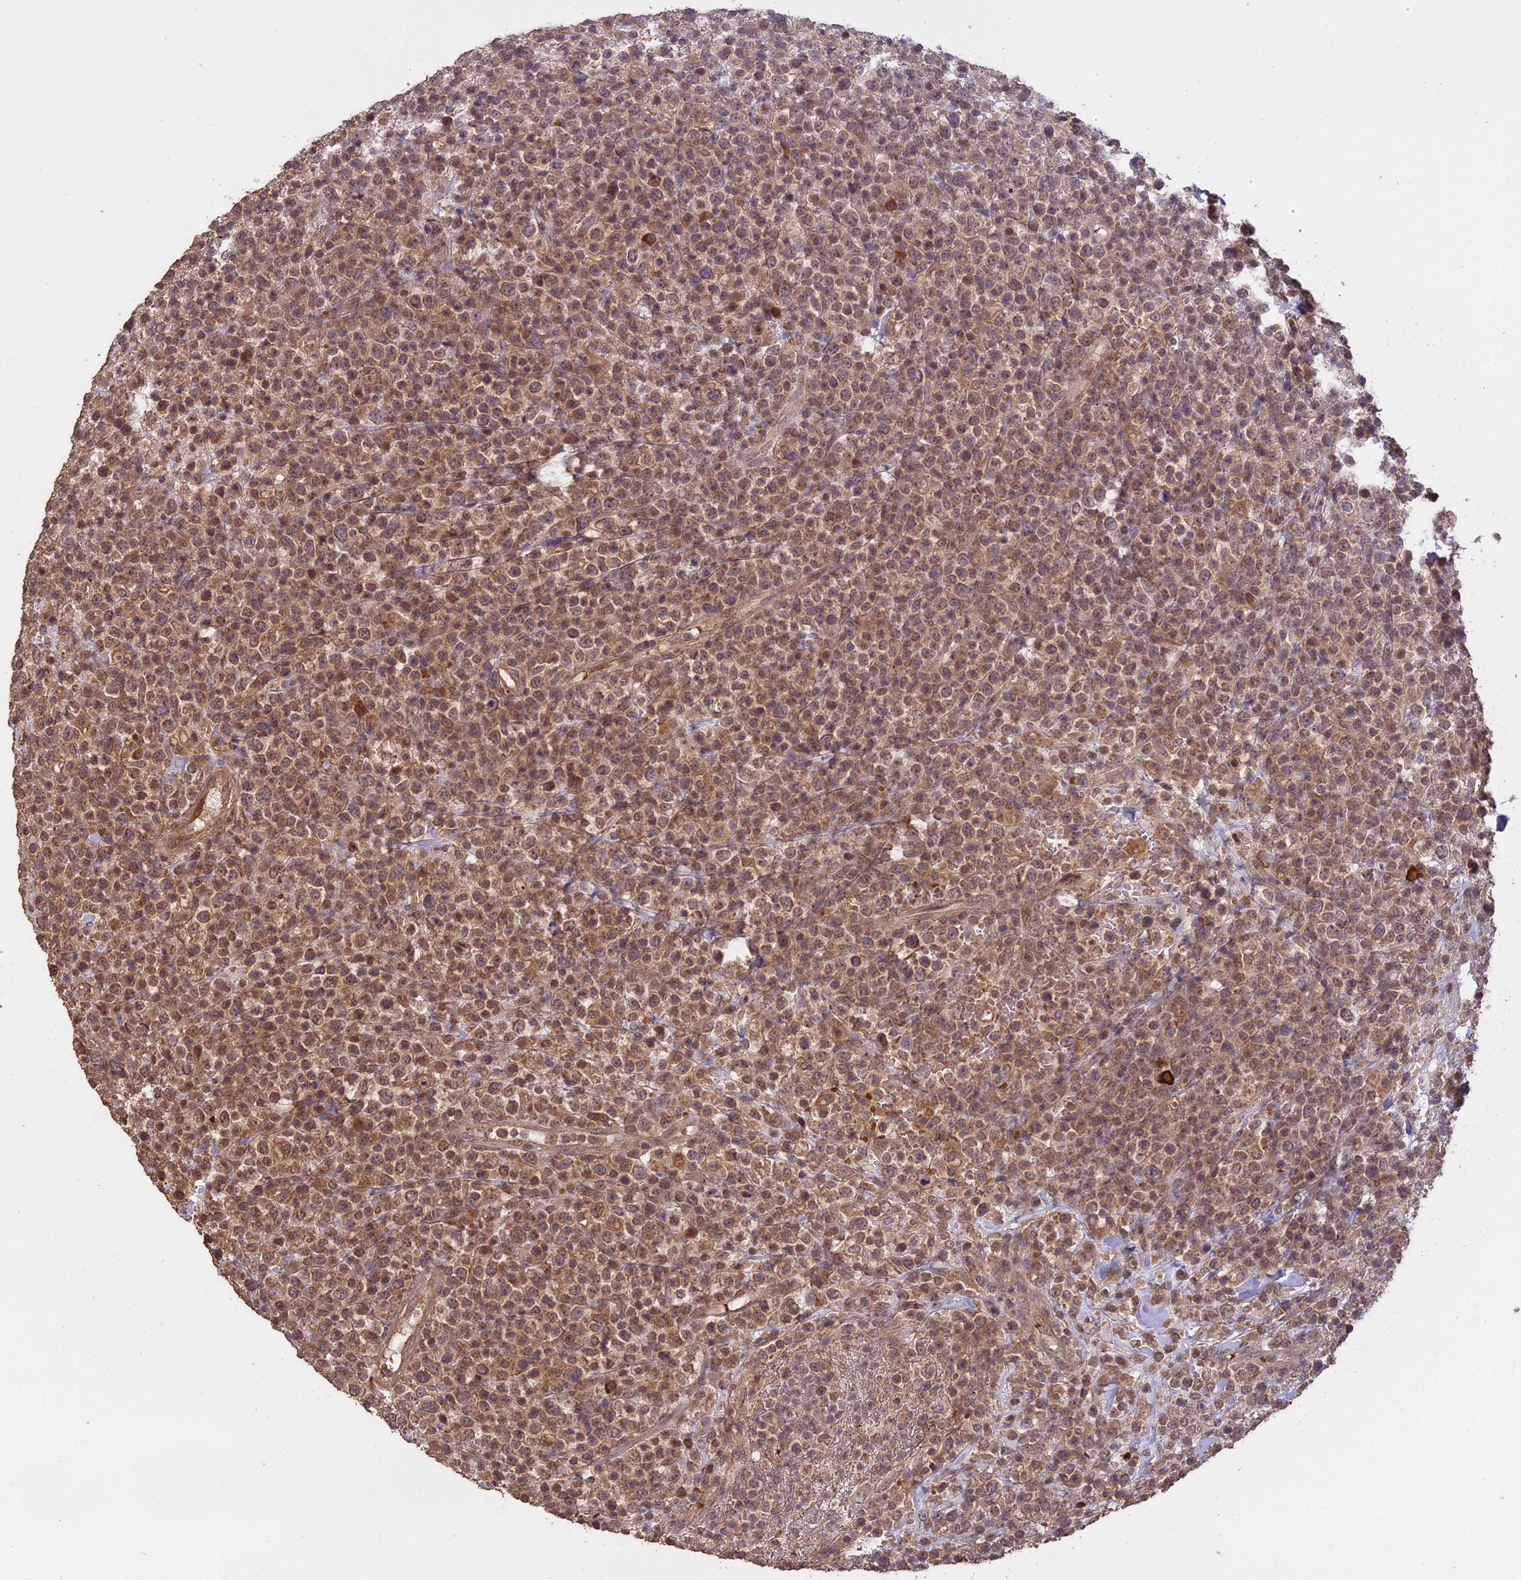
{"staining": {"intensity": "moderate", "quantity": ">75%", "location": "cytoplasmic/membranous"}, "tissue": "lymphoma", "cell_type": "Tumor cells", "image_type": "cancer", "snomed": [{"axis": "morphology", "description": "Malignant lymphoma, non-Hodgkin's type, High grade"}, {"axis": "topography", "description": "Colon"}], "caption": "Human malignant lymphoma, non-Hodgkin's type (high-grade) stained with a brown dye displays moderate cytoplasmic/membranous positive expression in approximately >75% of tumor cells.", "gene": "TIGD7", "patient": {"sex": "female", "age": 53}}